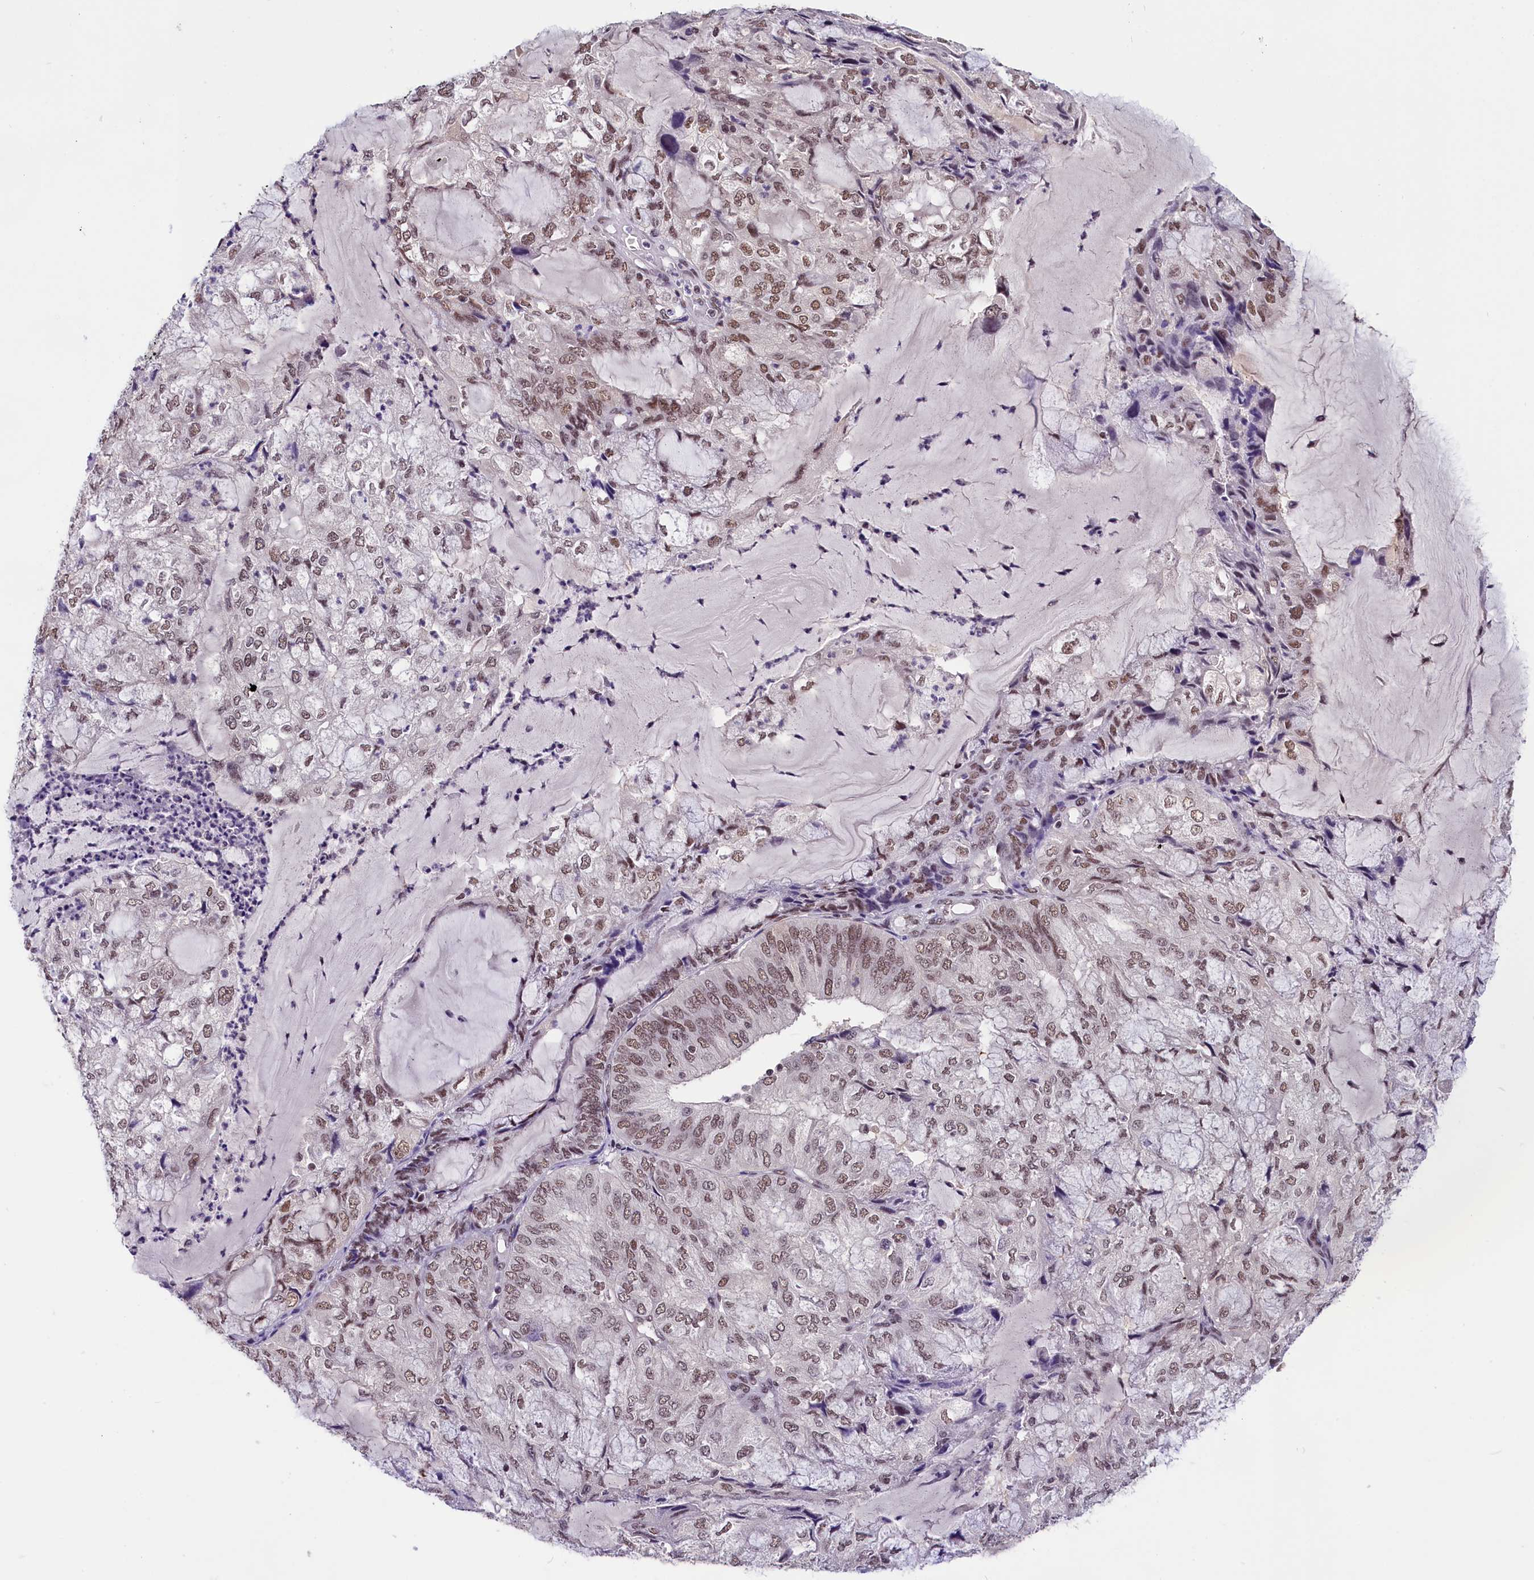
{"staining": {"intensity": "moderate", "quantity": ">75%", "location": "nuclear"}, "tissue": "endometrial cancer", "cell_type": "Tumor cells", "image_type": "cancer", "snomed": [{"axis": "morphology", "description": "Adenocarcinoma, NOS"}, {"axis": "topography", "description": "Endometrium"}], "caption": "Human endometrial adenocarcinoma stained for a protein (brown) reveals moderate nuclear positive positivity in about >75% of tumor cells.", "gene": "ZC3H4", "patient": {"sex": "female", "age": 81}}